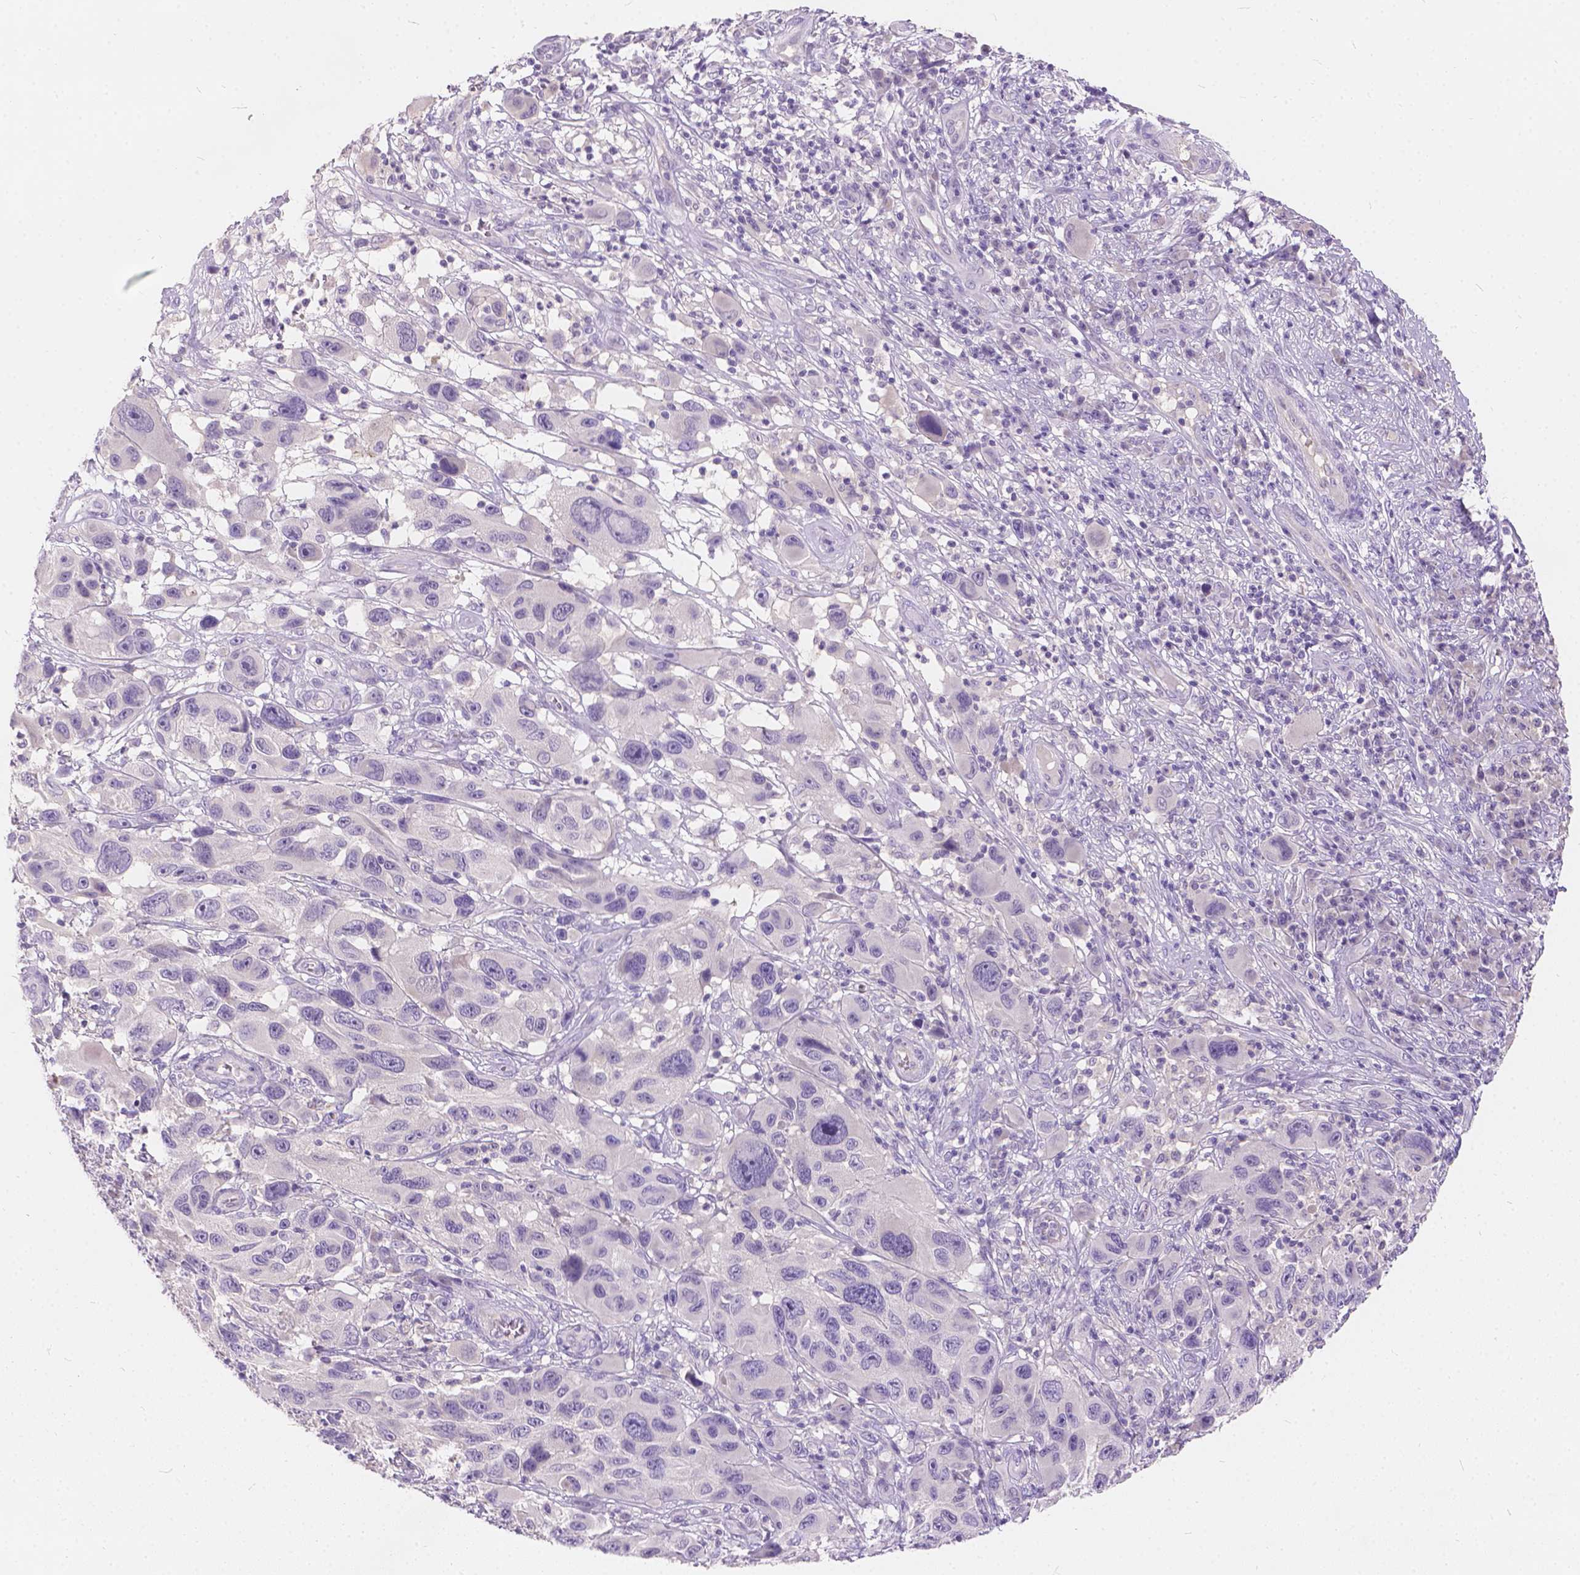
{"staining": {"intensity": "negative", "quantity": "none", "location": "none"}, "tissue": "melanoma", "cell_type": "Tumor cells", "image_type": "cancer", "snomed": [{"axis": "morphology", "description": "Malignant melanoma, NOS"}, {"axis": "topography", "description": "Skin"}], "caption": "The photomicrograph reveals no significant positivity in tumor cells of melanoma. The staining is performed using DAB (3,3'-diaminobenzidine) brown chromogen with nuclei counter-stained in using hematoxylin.", "gene": "PEX11G", "patient": {"sex": "male", "age": 53}}